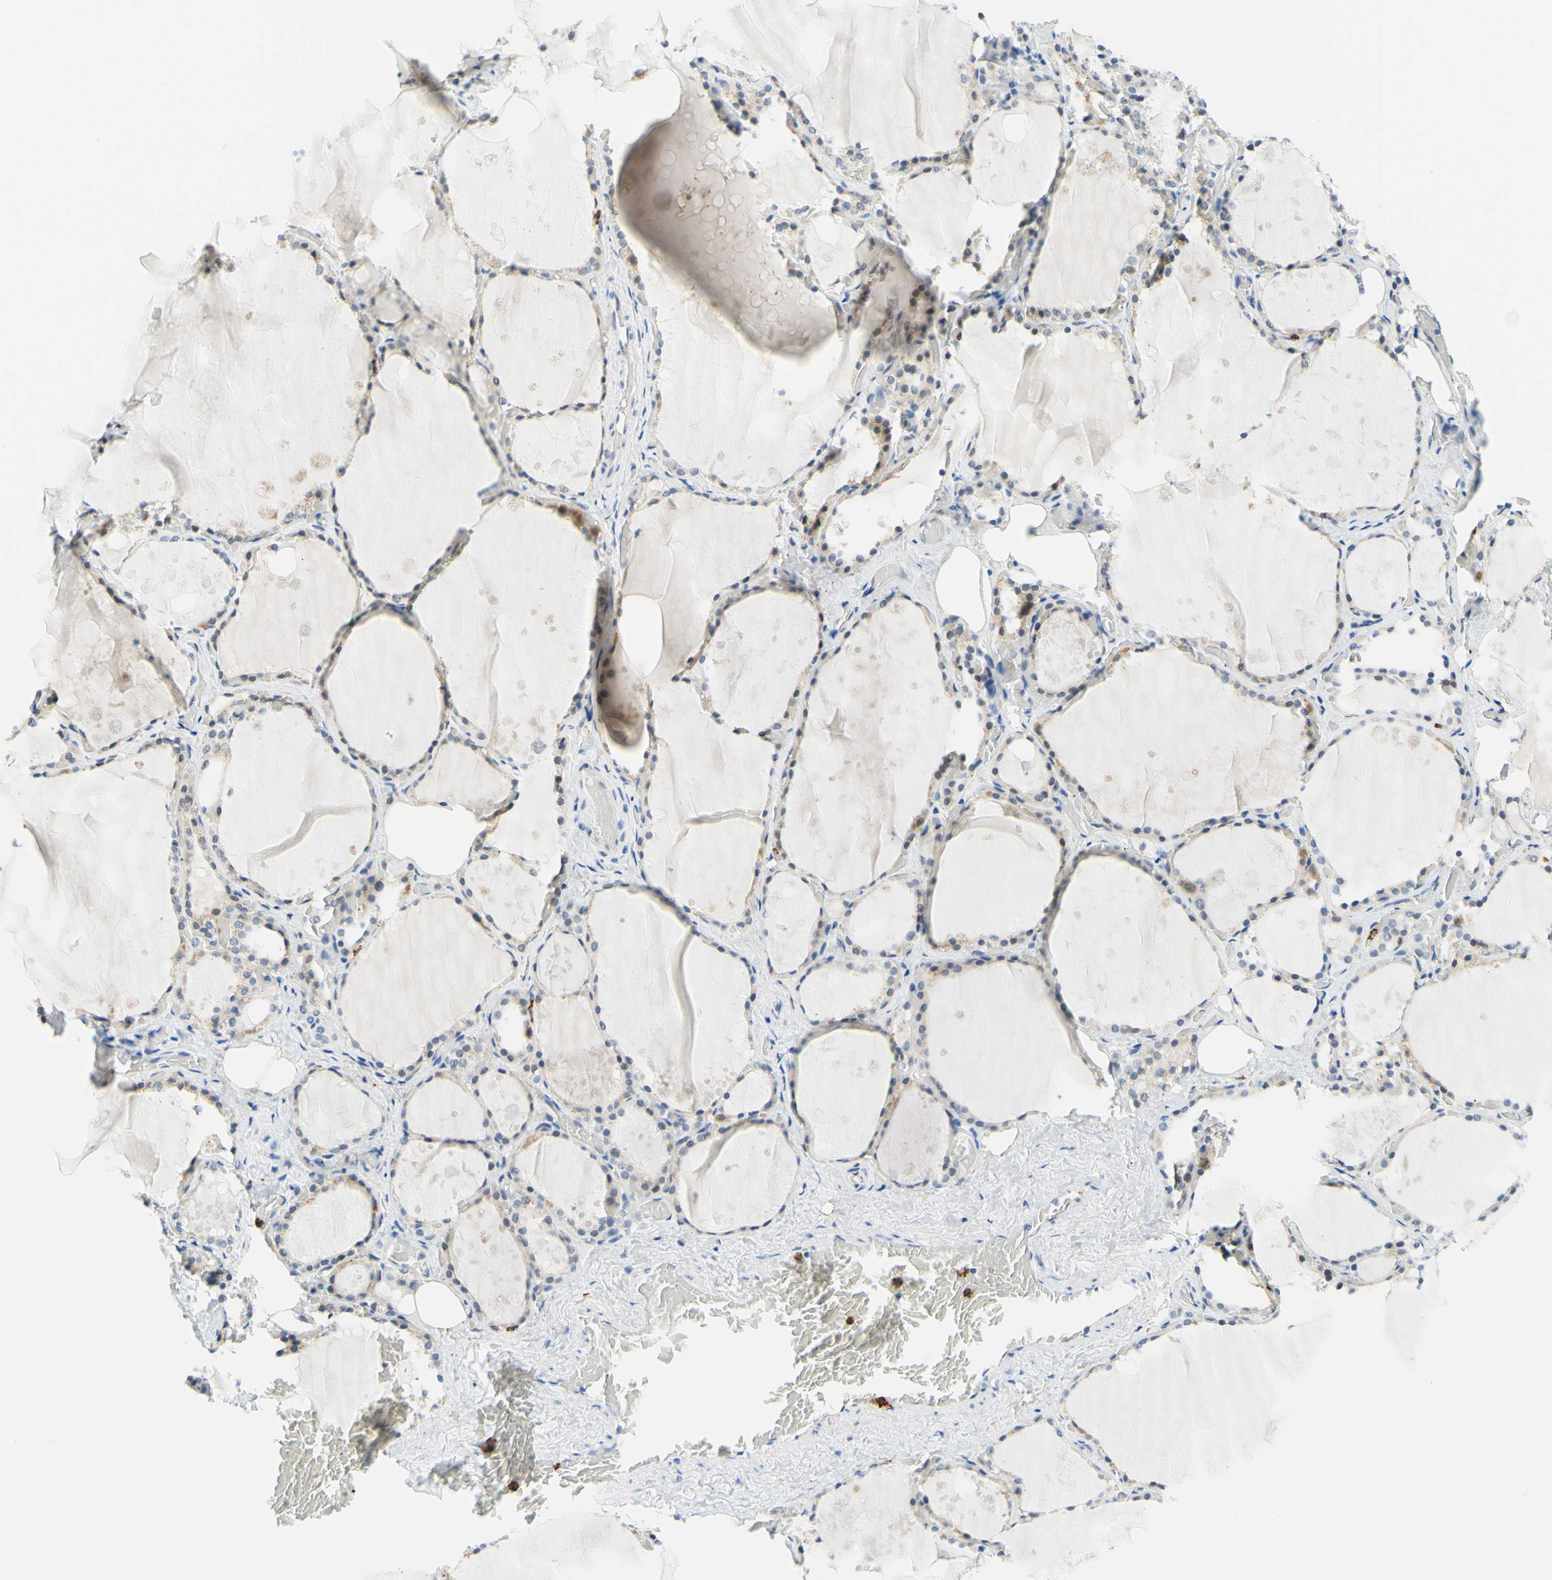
{"staining": {"intensity": "weak", "quantity": "25%-75%", "location": "cytoplasmic/membranous"}, "tissue": "thyroid gland", "cell_type": "Glandular cells", "image_type": "normal", "snomed": [{"axis": "morphology", "description": "Normal tissue, NOS"}, {"axis": "topography", "description": "Thyroid gland"}], "caption": "Benign thyroid gland reveals weak cytoplasmic/membranous staining in about 25%-75% of glandular cells, visualized by immunohistochemistry. (brown staining indicates protein expression, while blue staining denotes nuclei).", "gene": "TREM2", "patient": {"sex": "male", "age": 61}}